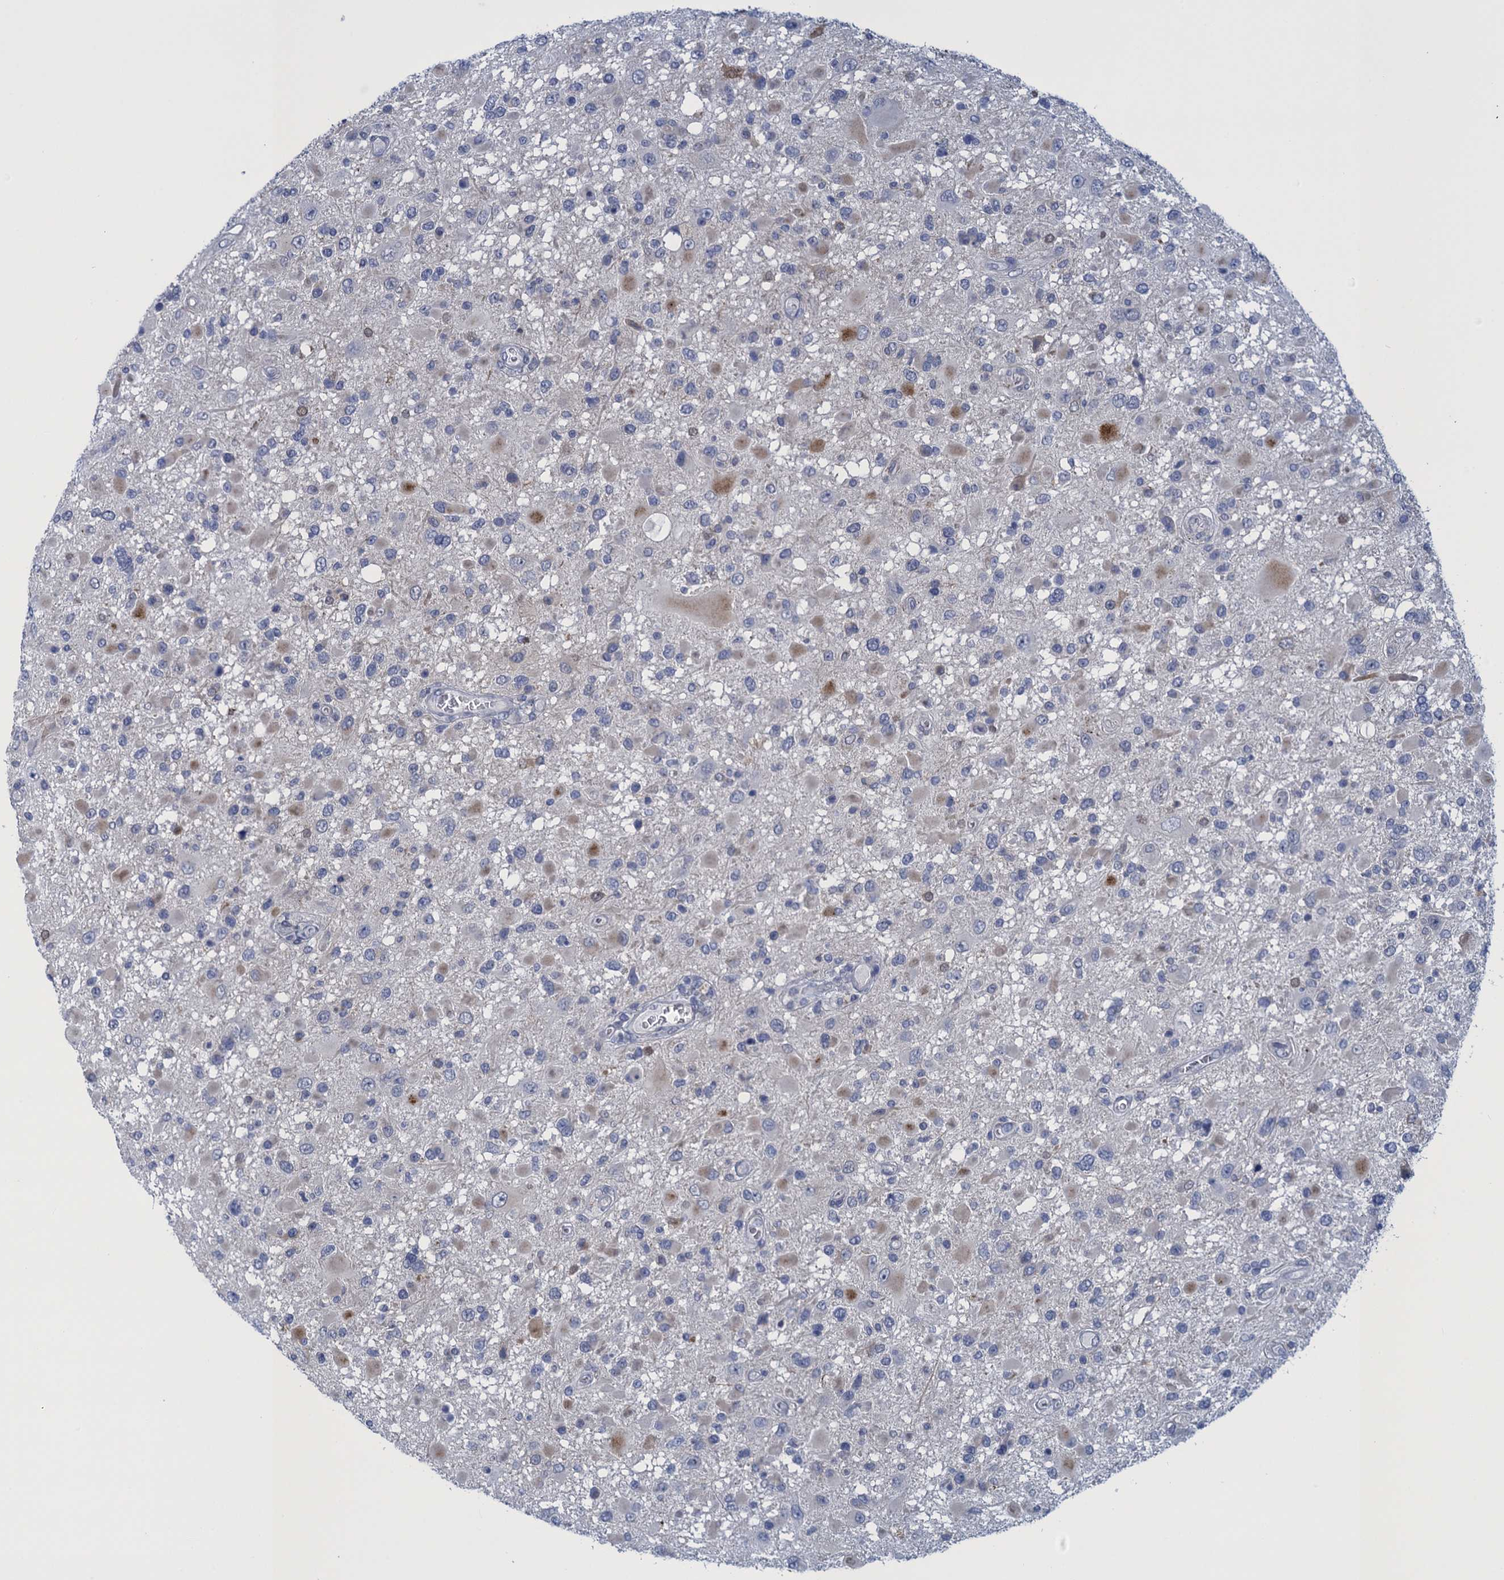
{"staining": {"intensity": "negative", "quantity": "none", "location": "none"}, "tissue": "glioma", "cell_type": "Tumor cells", "image_type": "cancer", "snomed": [{"axis": "morphology", "description": "Glioma, malignant, High grade"}, {"axis": "topography", "description": "Brain"}], "caption": "Malignant high-grade glioma was stained to show a protein in brown. There is no significant staining in tumor cells.", "gene": "SCEL", "patient": {"sex": "male", "age": 53}}